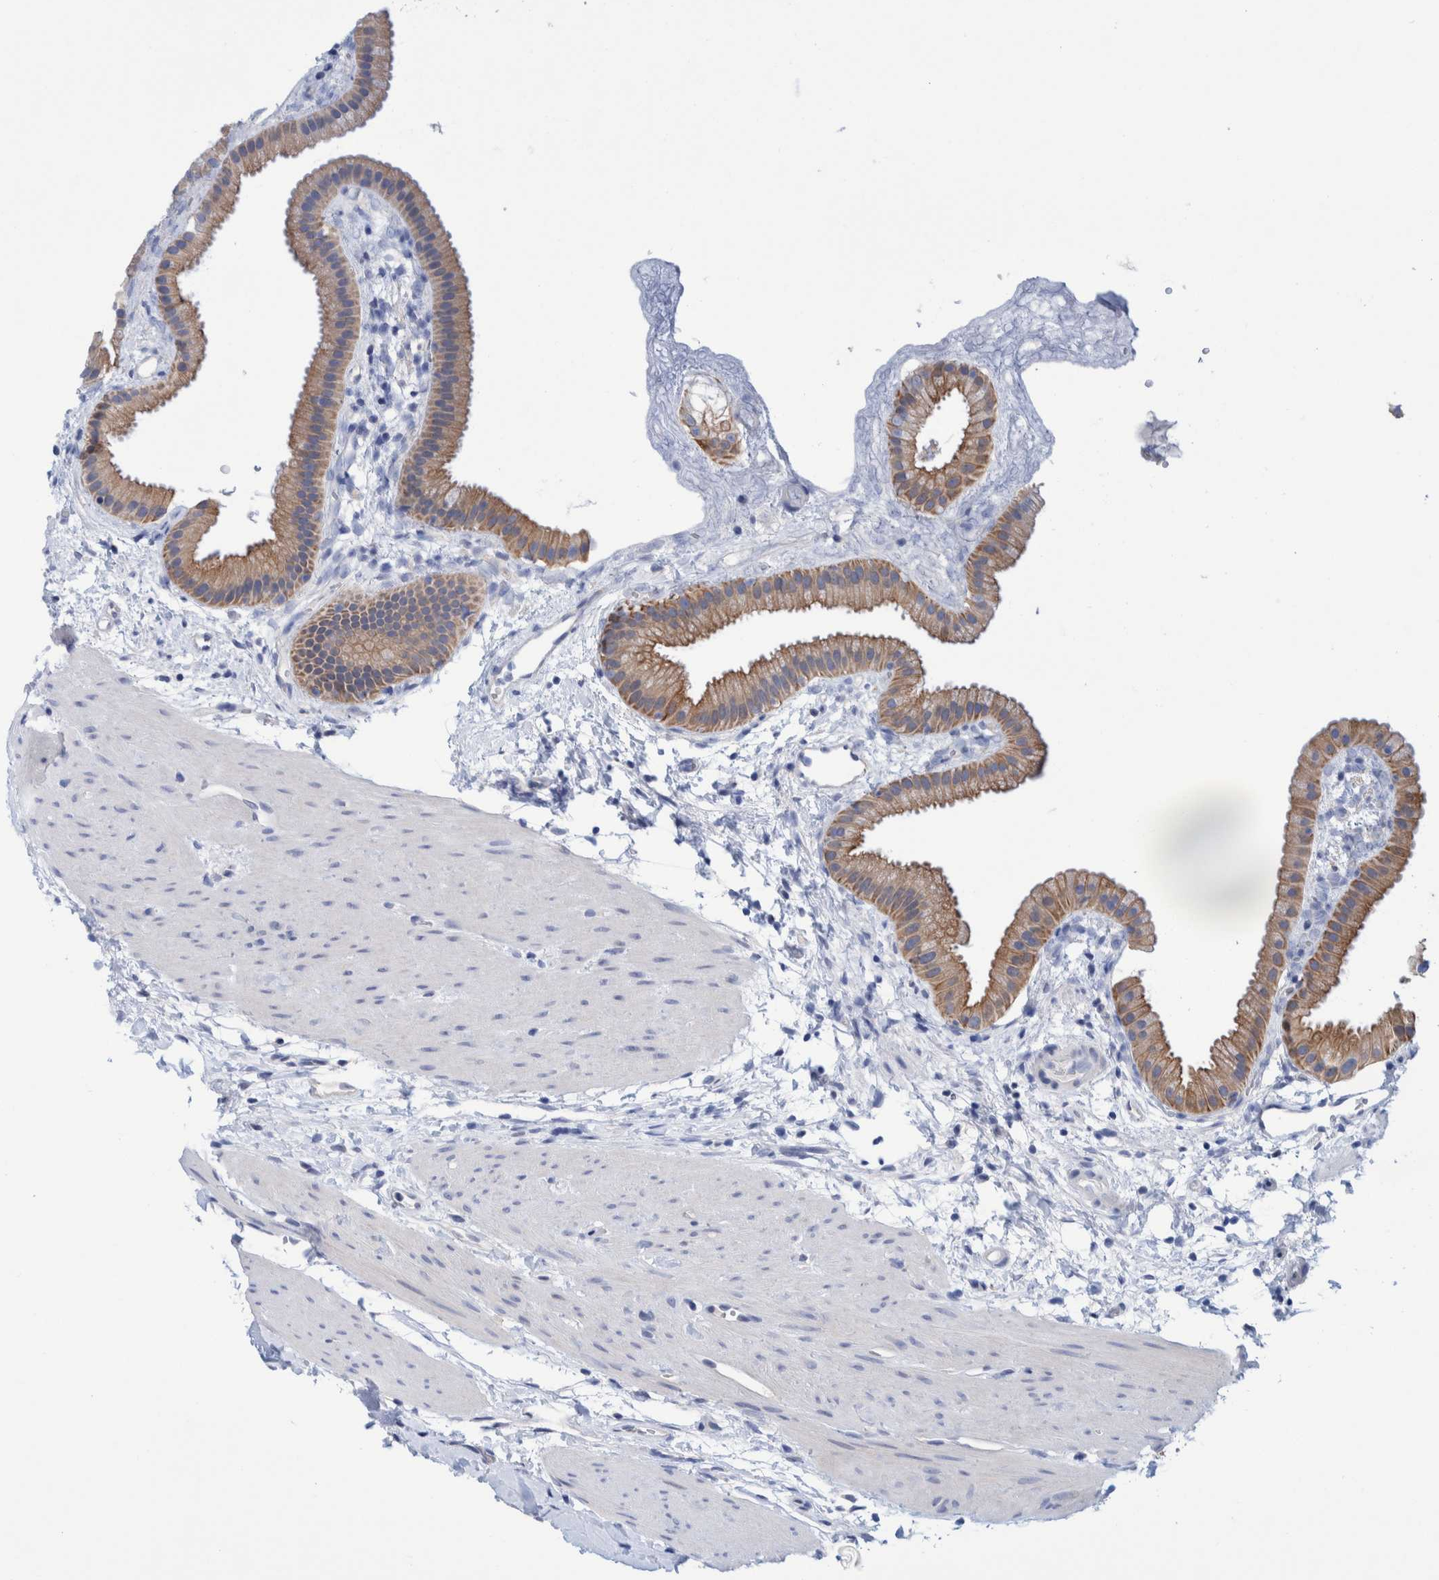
{"staining": {"intensity": "moderate", "quantity": ">75%", "location": "cytoplasmic/membranous,nuclear"}, "tissue": "gallbladder", "cell_type": "Glandular cells", "image_type": "normal", "snomed": [{"axis": "morphology", "description": "Normal tissue, NOS"}, {"axis": "topography", "description": "Gallbladder"}], "caption": "A micrograph of human gallbladder stained for a protein shows moderate cytoplasmic/membranous,nuclear brown staining in glandular cells.", "gene": "PFAS", "patient": {"sex": "female", "age": 64}}